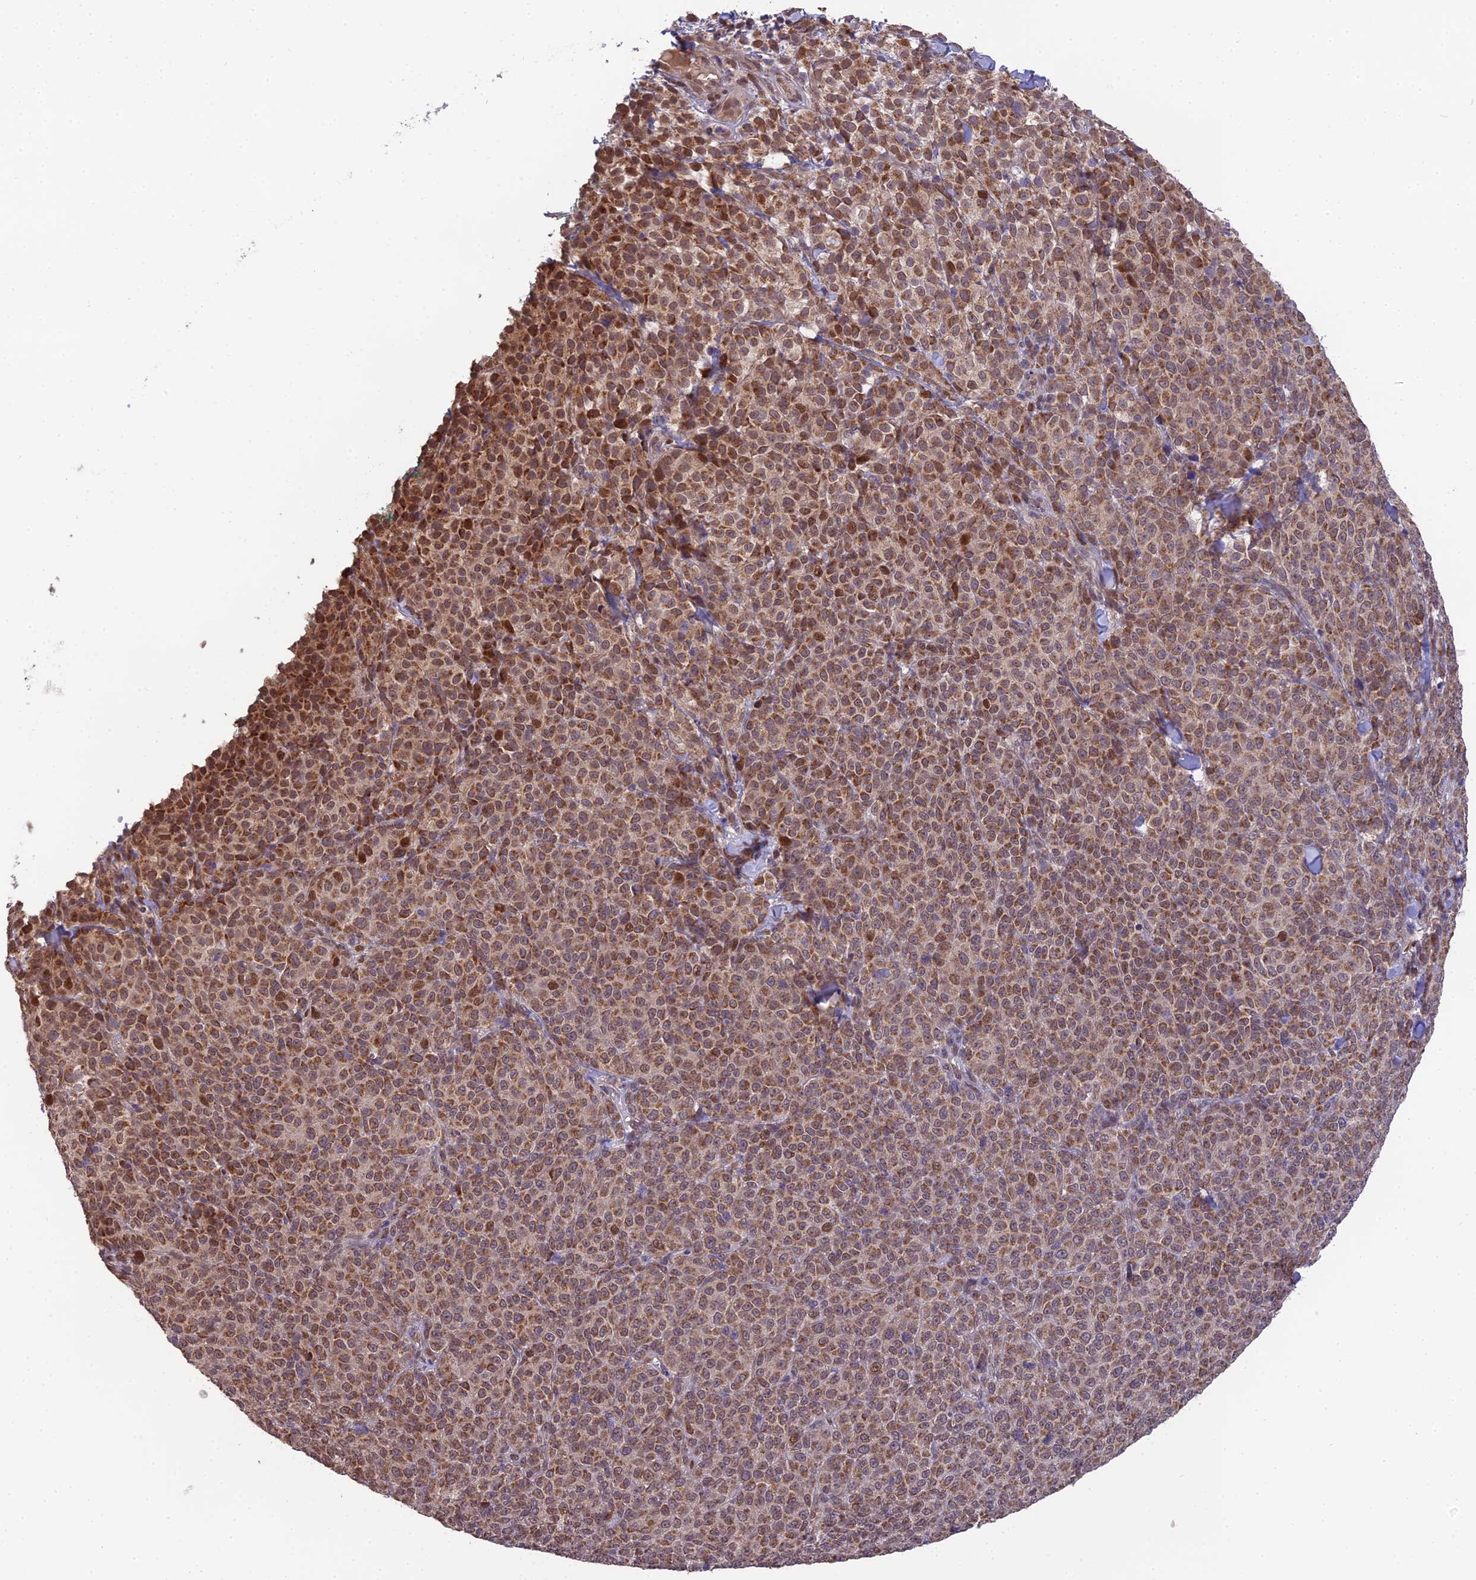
{"staining": {"intensity": "moderate", "quantity": ">75%", "location": "cytoplasmic/membranous"}, "tissue": "melanoma", "cell_type": "Tumor cells", "image_type": "cancer", "snomed": [{"axis": "morphology", "description": "Normal tissue, NOS"}, {"axis": "morphology", "description": "Malignant melanoma, NOS"}, {"axis": "topography", "description": "Skin"}], "caption": "Tumor cells exhibit medium levels of moderate cytoplasmic/membranous positivity in about >75% of cells in malignant melanoma. (DAB = brown stain, brightfield microscopy at high magnification).", "gene": "CYP2R1", "patient": {"sex": "female", "age": 34}}